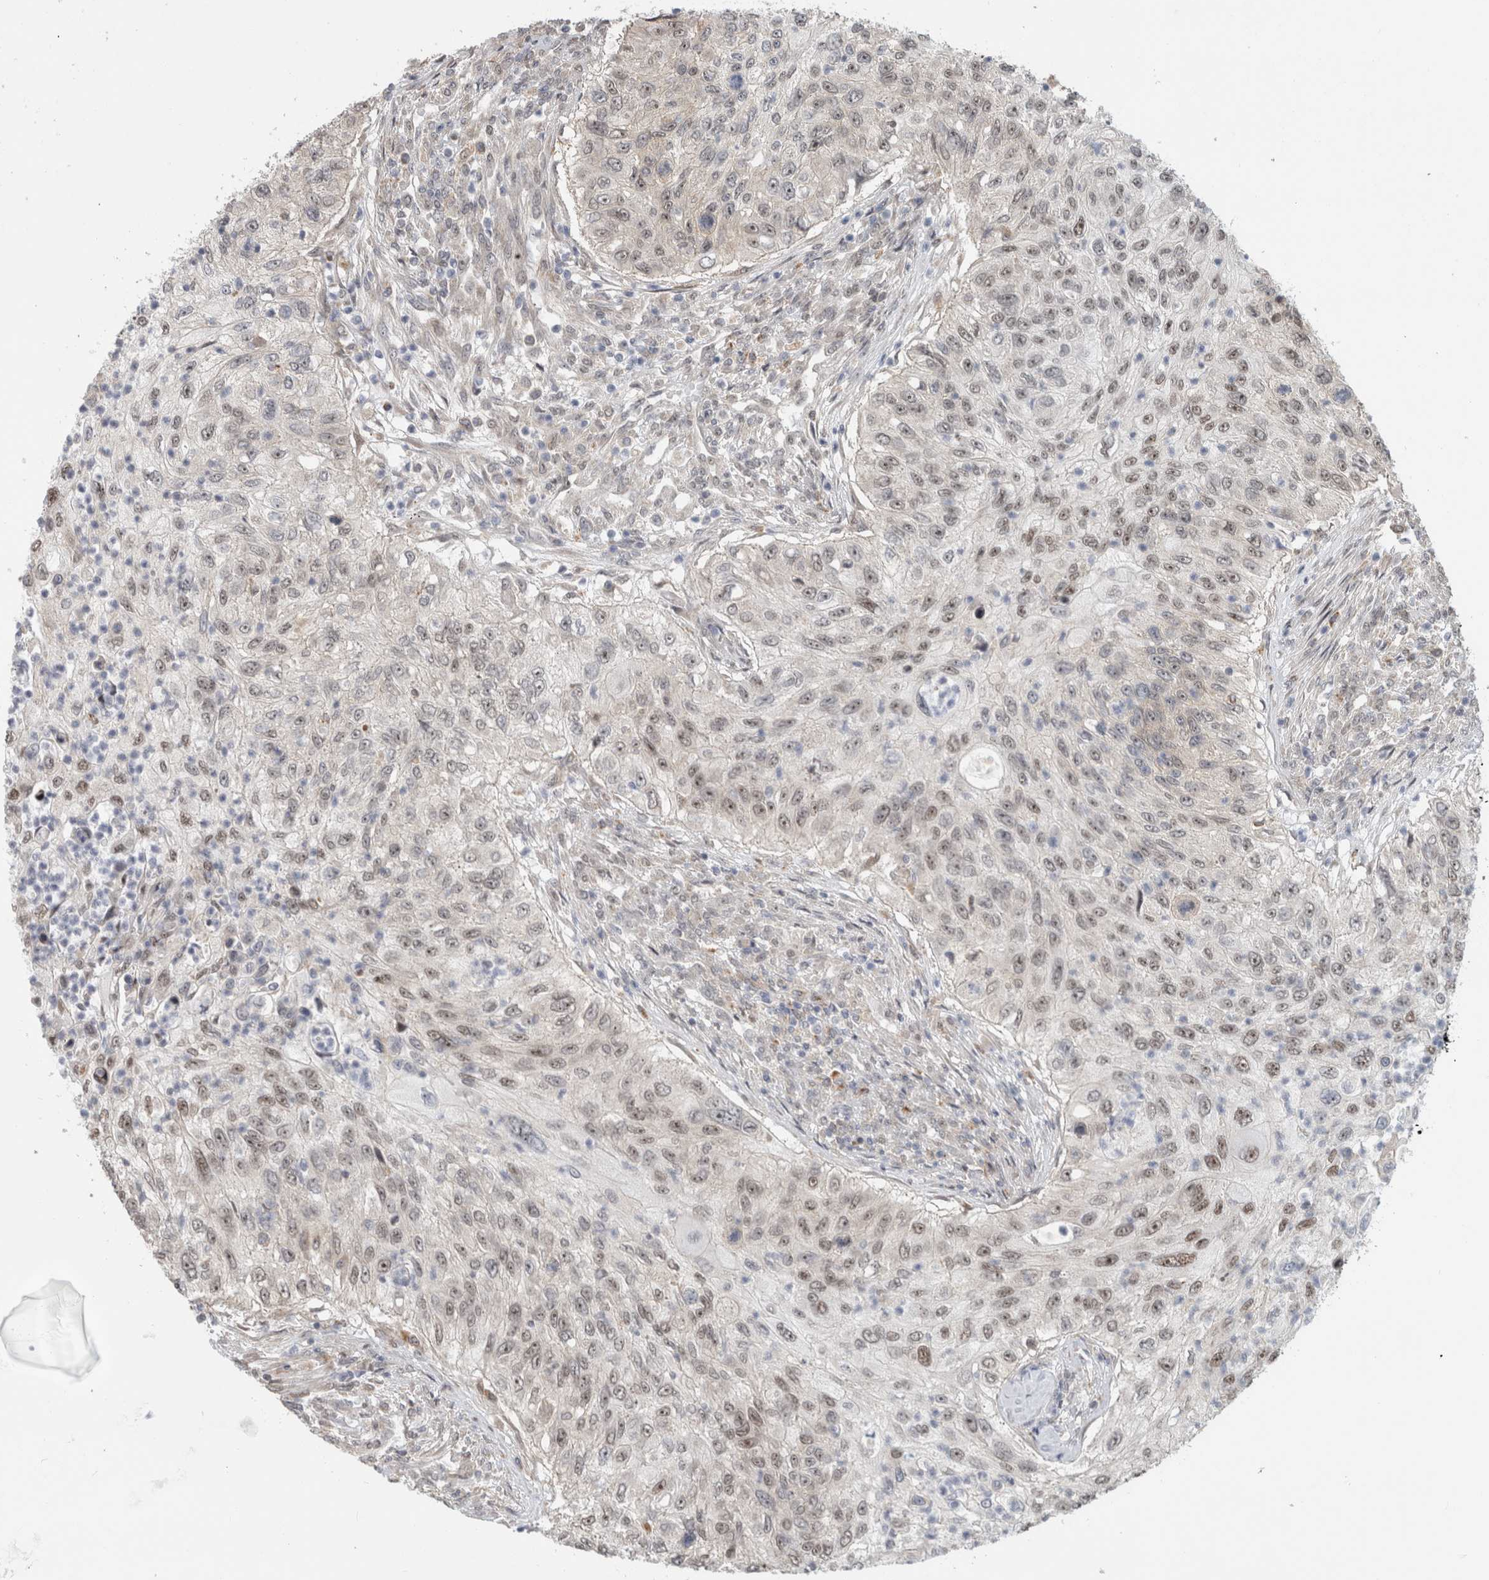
{"staining": {"intensity": "weak", "quantity": ">75%", "location": "nuclear"}, "tissue": "urothelial cancer", "cell_type": "Tumor cells", "image_type": "cancer", "snomed": [{"axis": "morphology", "description": "Urothelial carcinoma, High grade"}, {"axis": "topography", "description": "Urinary bladder"}], "caption": "The micrograph shows a brown stain indicating the presence of a protein in the nuclear of tumor cells in urothelial carcinoma (high-grade).", "gene": "NAB2", "patient": {"sex": "female", "age": 60}}